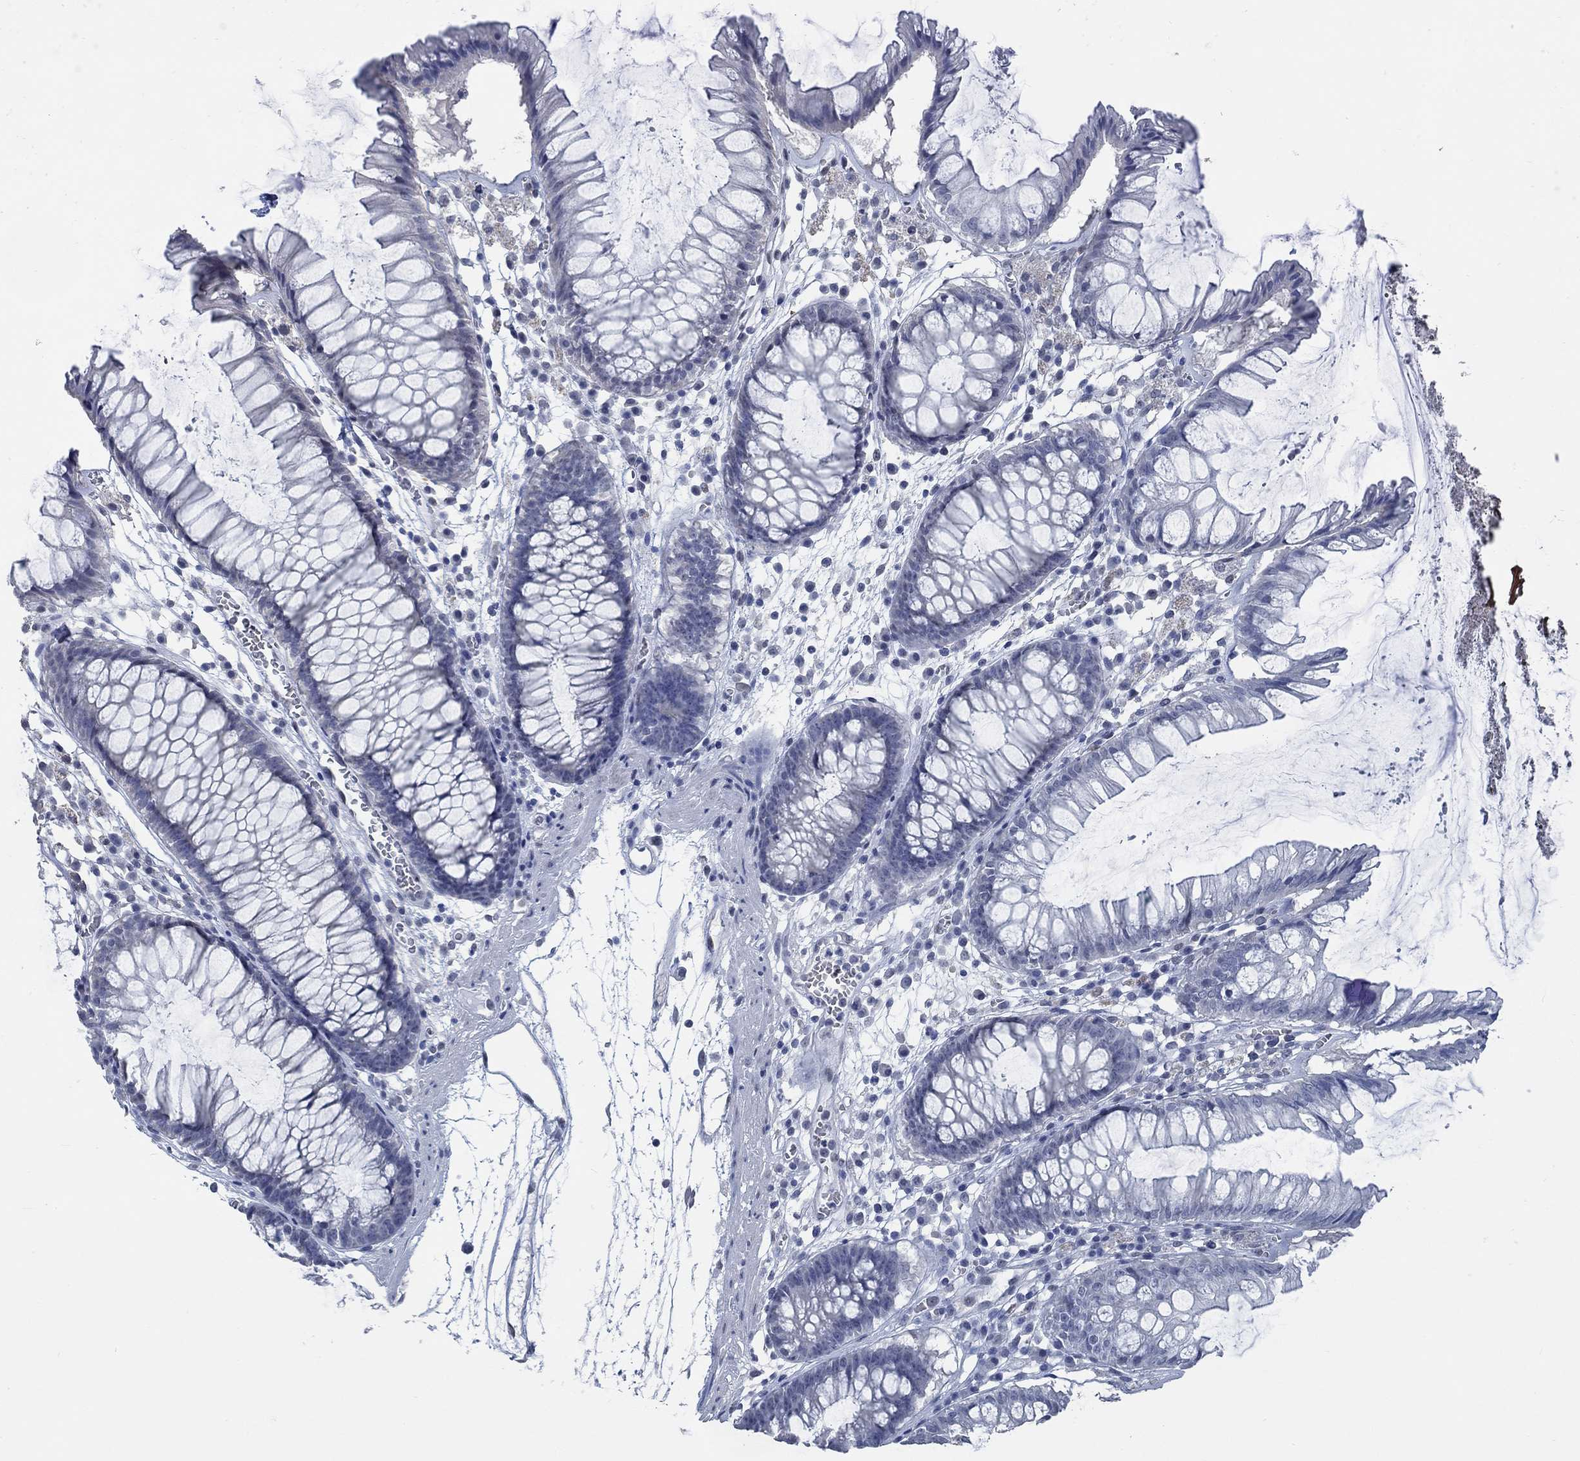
{"staining": {"intensity": "negative", "quantity": "none", "location": "none"}, "tissue": "colon", "cell_type": "Endothelial cells", "image_type": "normal", "snomed": [{"axis": "morphology", "description": "Normal tissue, NOS"}, {"axis": "morphology", "description": "Adenocarcinoma, NOS"}, {"axis": "topography", "description": "Colon"}], "caption": "Immunohistochemistry image of unremarkable human colon stained for a protein (brown), which displays no staining in endothelial cells. The staining was performed using DAB (3,3'-diaminobenzidine) to visualize the protein expression in brown, while the nuclei were stained in blue with hematoxylin (Magnification: 20x).", "gene": "OBSCN", "patient": {"sex": "male", "age": 65}}